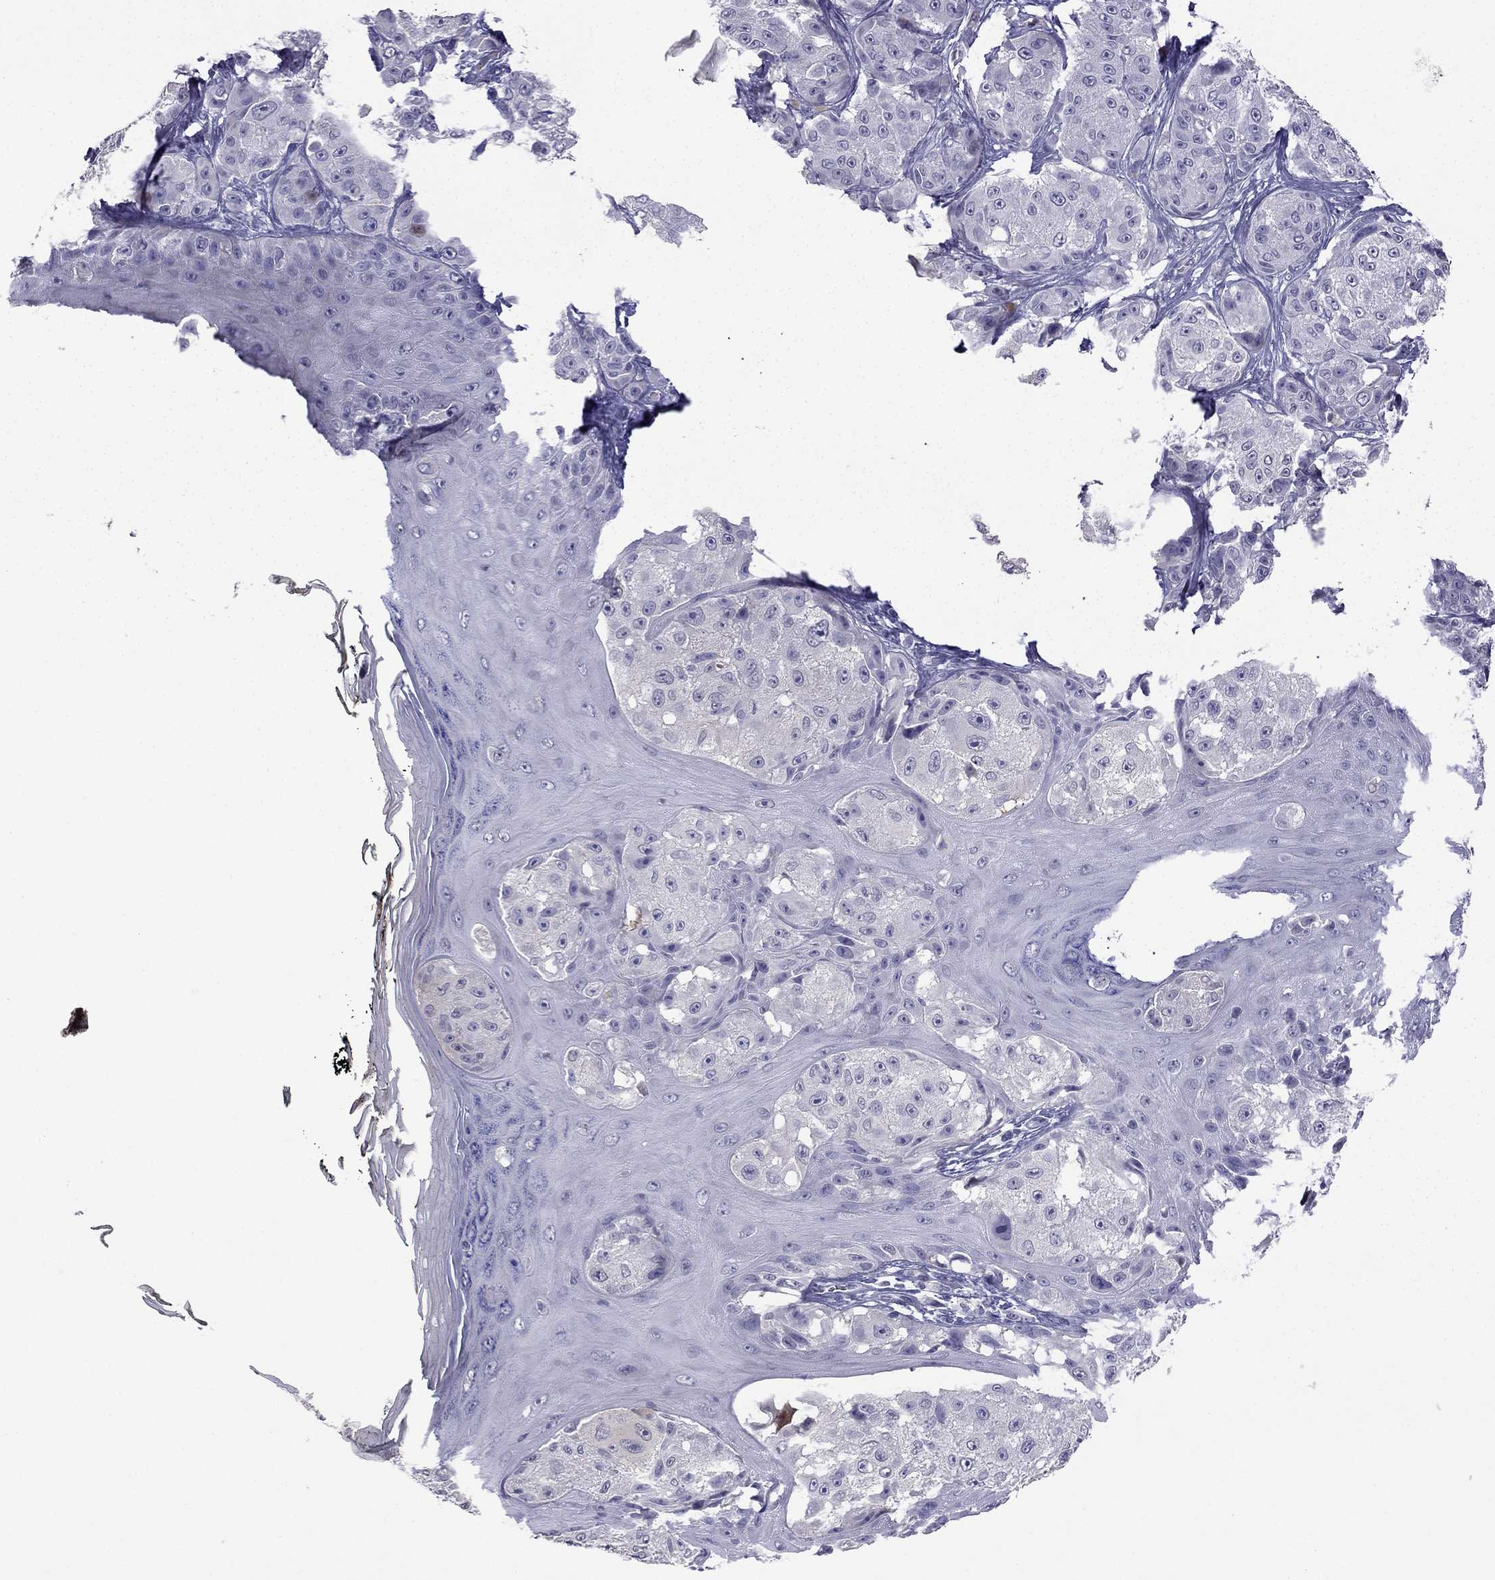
{"staining": {"intensity": "negative", "quantity": "none", "location": "none"}, "tissue": "melanoma", "cell_type": "Tumor cells", "image_type": "cancer", "snomed": [{"axis": "morphology", "description": "Malignant melanoma, NOS"}, {"axis": "topography", "description": "Skin"}], "caption": "High magnification brightfield microscopy of malignant melanoma stained with DAB (3,3'-diaminobenzidine) (brown) and counterstained with hematoxylin (blue): tumor cells show no significant staining.", "gene": "CFAP70", "patient": {"sex": "male", "age": 61}}